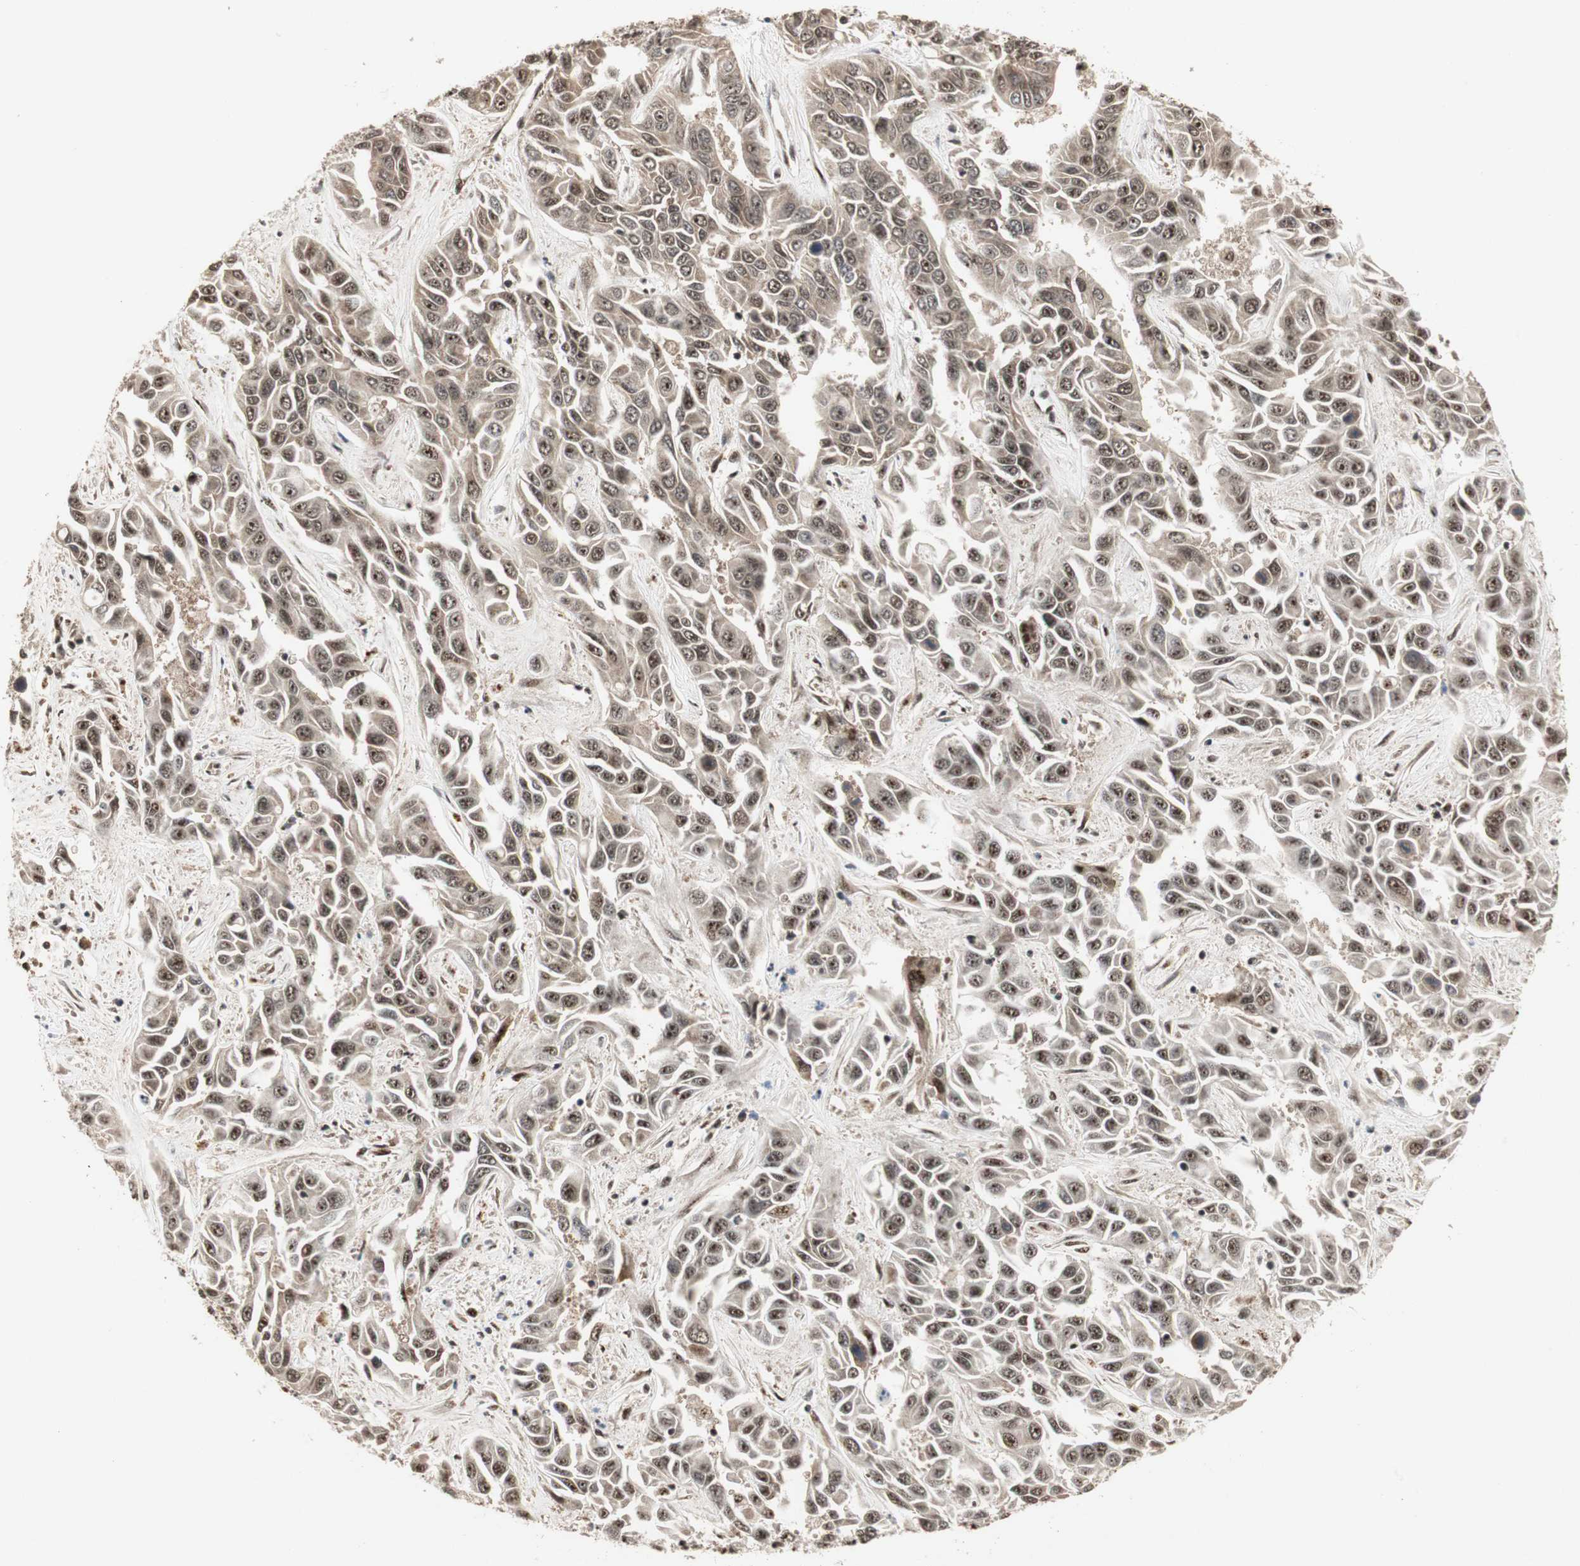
{"staining": {"intensity": "moderate", "quantity": ">75%", "location": "cytoplasmic/membranous,nuclear"}, "tissue": "liver cancer", "cell_type": "Tumor cells", "image_type": "cancer", "snomed": [{"axis": "morphology", "description": "Cholangiocarcinoma"}, {"axis": "topography", "description": "Liver"}], "caption": "High-magnification brightfield microscopy of liver cancer stained with DAB (brown) and counterstained with hematoxylin (blue). tumor cells exhibit moderate cytoplasmic/membranous and nuclear staining is present in approximately>75% of cells. The protein of interest is stained brown, and the nuclei are stained in blue (DAB IHC with brightfield microscopy, high magnification).", "gene": "CSNK2B", "patient": {"sex": "female", "age": 52}}